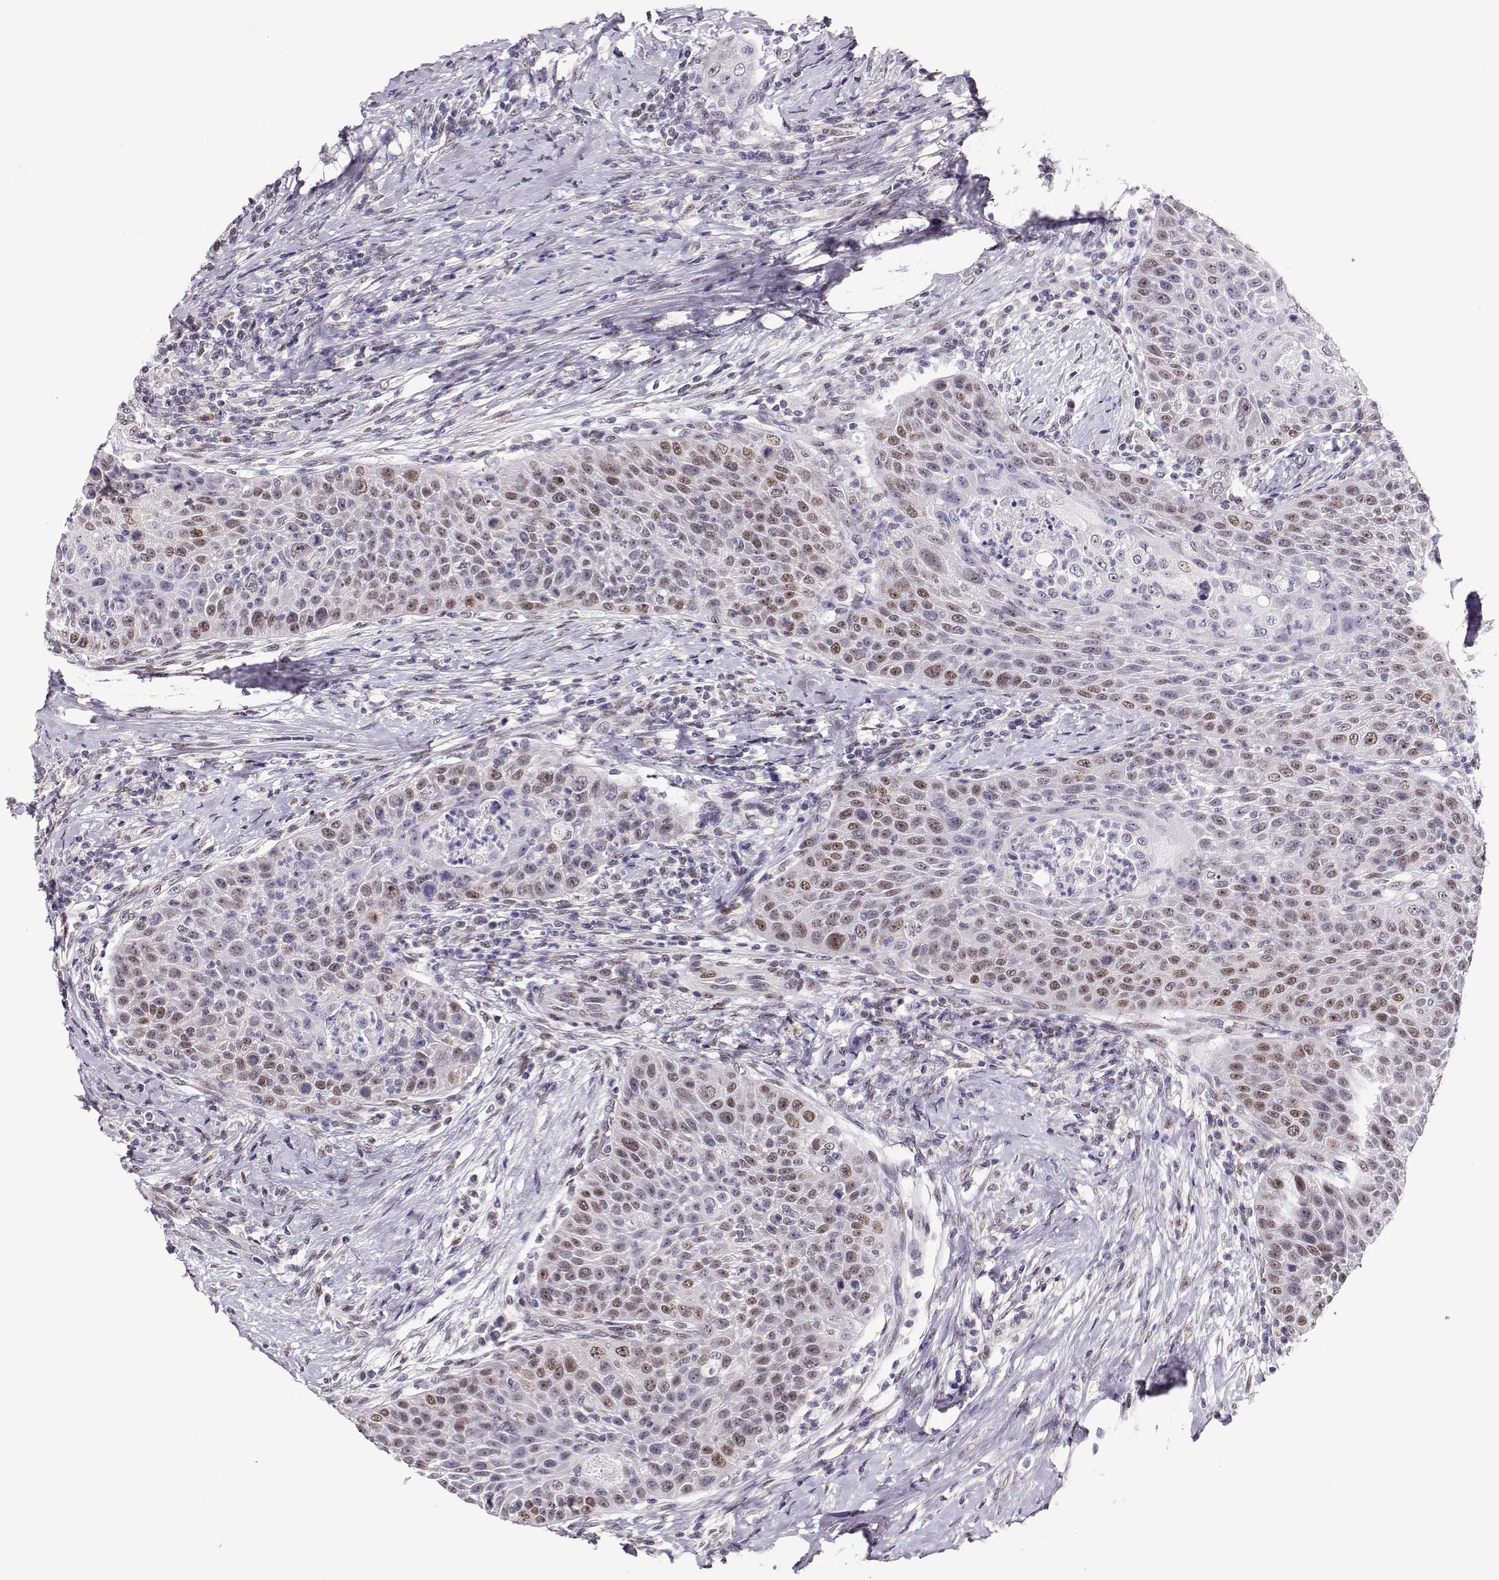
{"staining": {"intensity": "weak", "quantity": "25%-75%", "location": "nuclear"}, "tissue": "head and neck cancer", "cell_type": "Tumor cells", "image_type": "cancer", "snomed": [{"axis": "morphology", "description": "Squamous cell carcinoma, NOS"}, {"axis": "topography", "description": "Head-Neck"}], "caption": "Tumor cells reveal low levels of weak nuclear staining in approximately 25%-75% of cells in head and neck cancer. The staining was performed using DAB (3,3'-diaminobenzidine) to visualize the protein expression in brown, while the nuclei were stained in blue with hematoxylin (Magnification: 20x).", "gene": "POLI", "patient": {"sex": "male", "age": 69}}